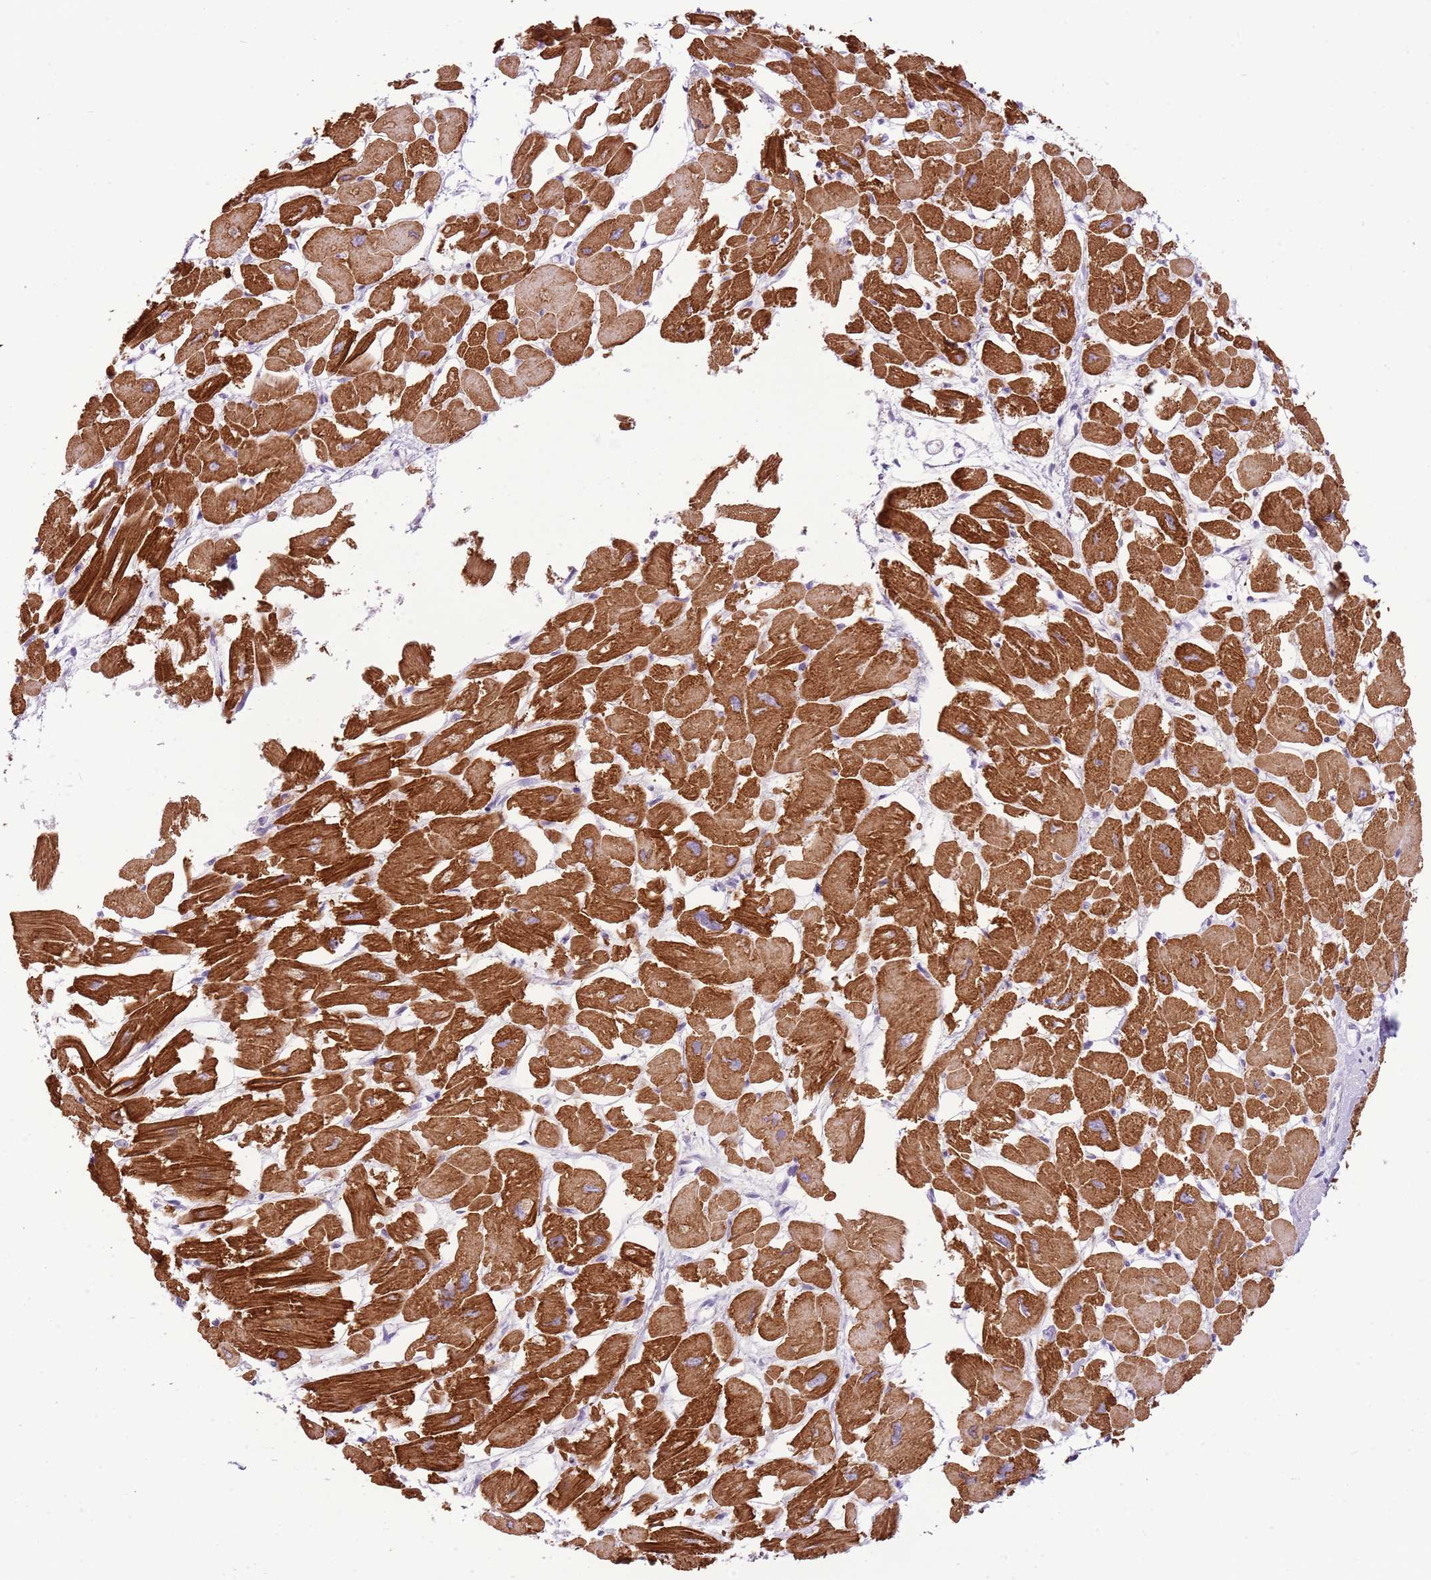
{"staining": {"intensity": "strong", "quantity": ">75%", "location": "cytoplasmic/membranous"}, "tissue": "heart muscle", "cell_type": "Cardiomyocytes", "image_type": "normal", "snomed": [{"axis": "morphology", "description": "Normal tissue, NOS"}, {"axis": "topography", "description": "Heart"}], "caption": "Brown immunohistochemical staining in benign heart muscle exhibits strong cytoplasmic/membranous staining in about >75% of cardiomyocytes.", "gene": "FAM120C", "patient": {"sex": "male", "age": 54}}